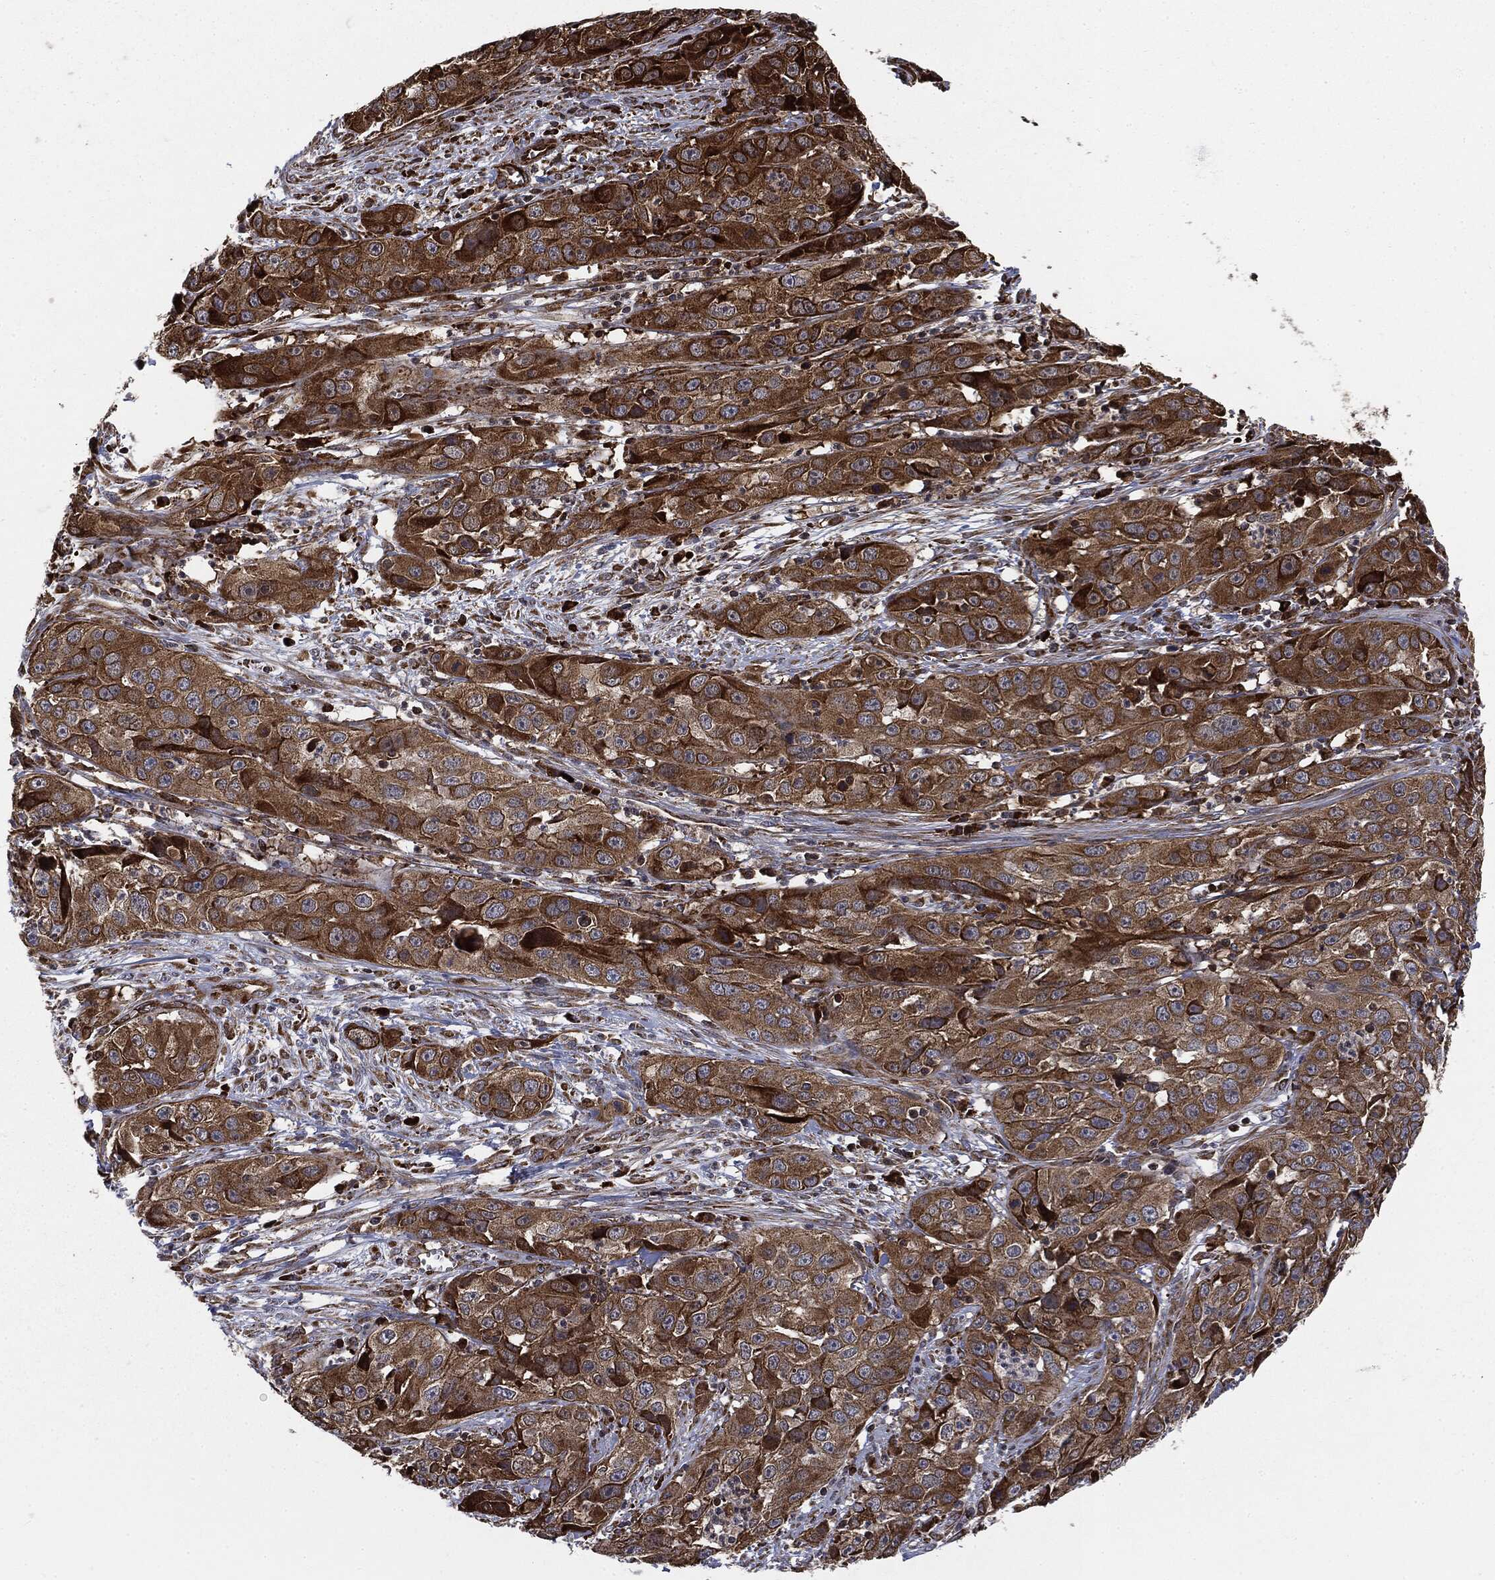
{"staining": {"intensity": "strong", "quantity": ">75%", "location": "cytoplasmic/membranous"}, "tissue": "cervical cancer", "cell_type": "Tumor cells", "image_type": "cancer", "snomed": [{"axis": "morphology", "description": "Squamous cell carcinoma, NOS"}, {"axis": "topography", "description": "Cervix"}], "caption": "Protein staining of squamous cell carcinoma (cervical) tissue demonstrates strong cytoplasmic/membranous staining in approximately >75% of tumor cells.", "gene": "CYLD", "patient": {"sex": "female", "age": 32}}